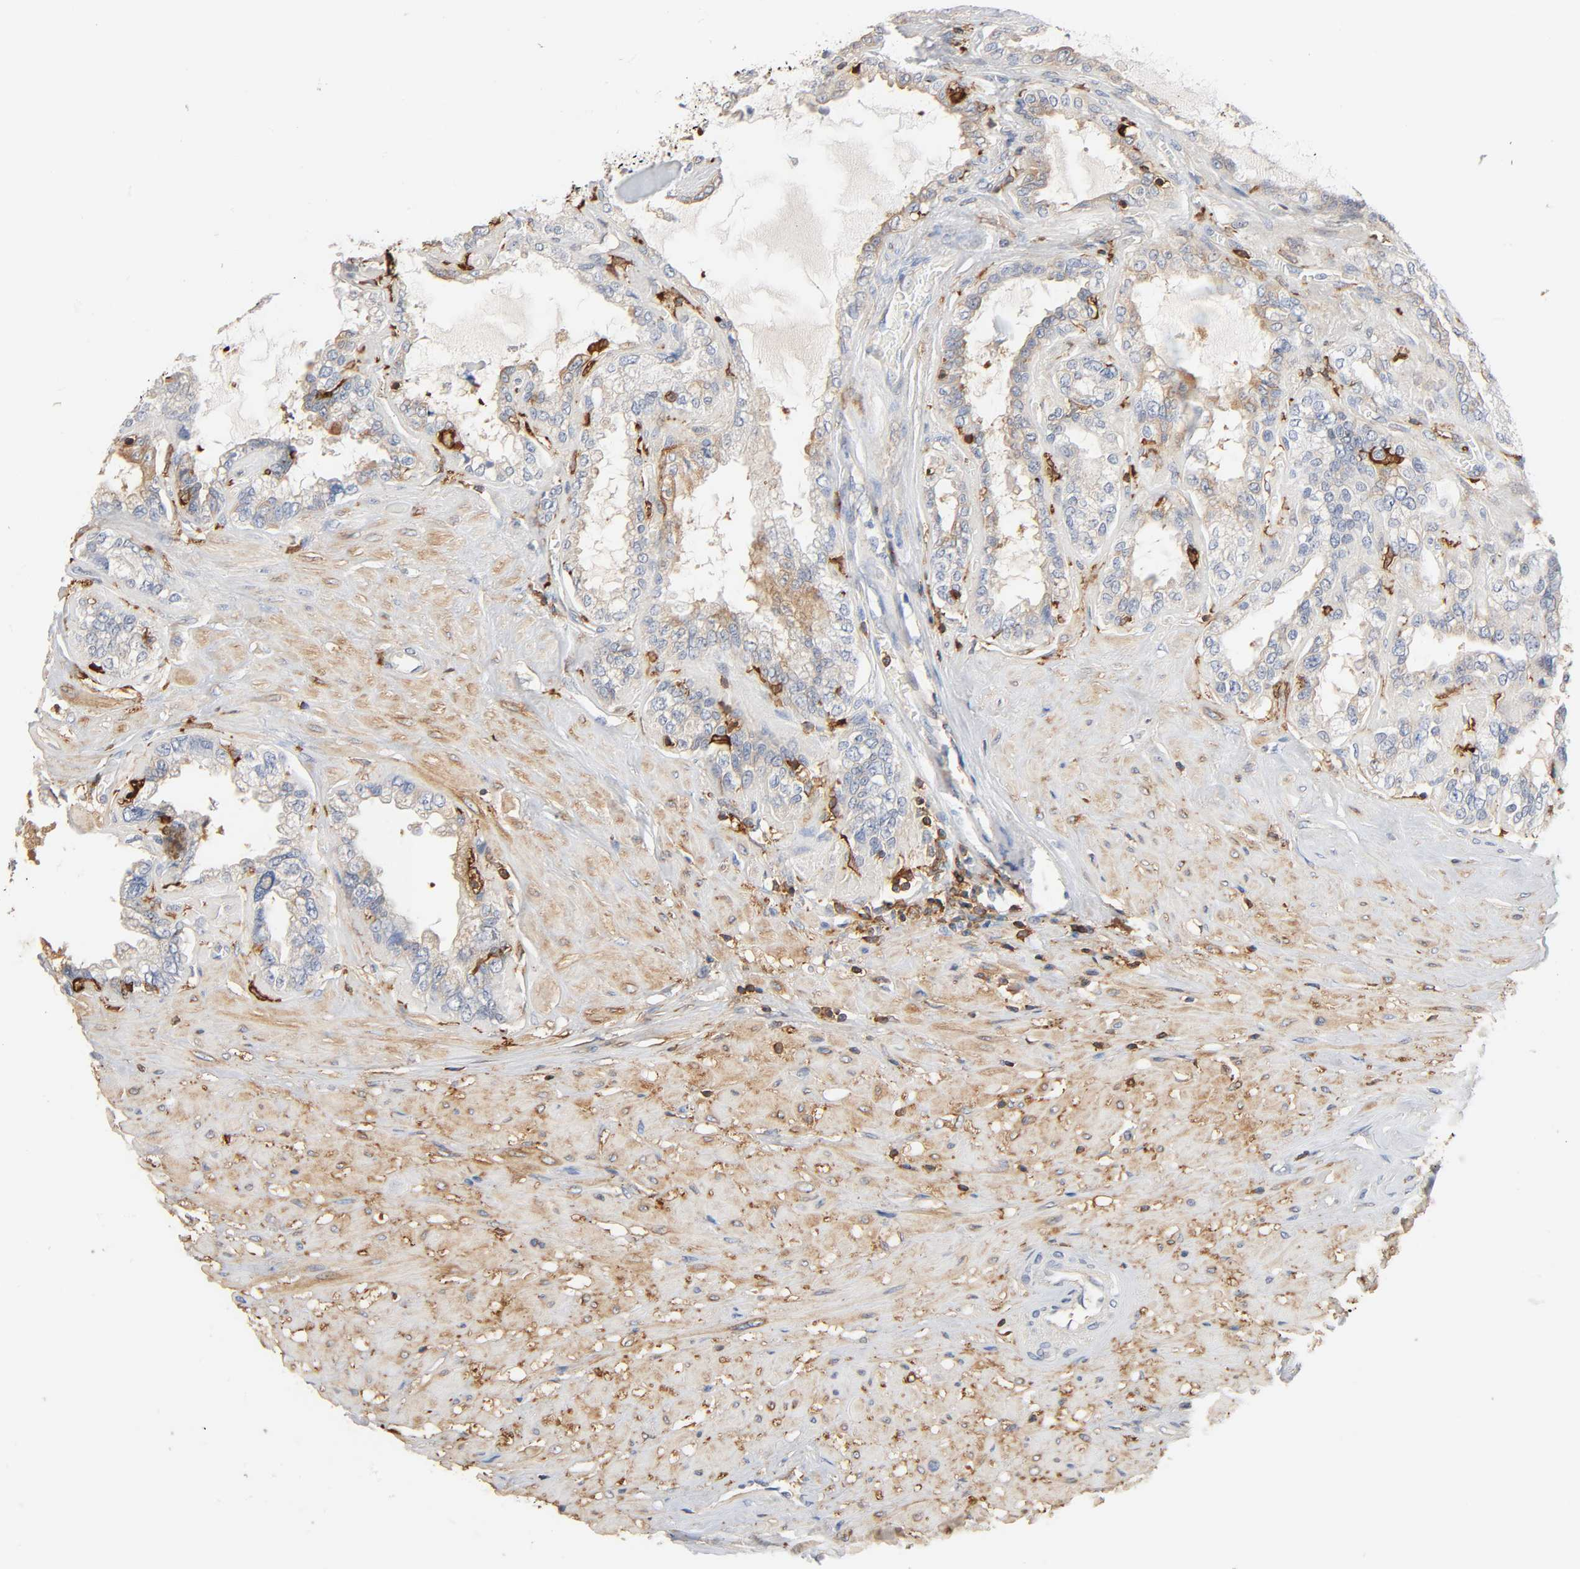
{"staining": {"intensity": "moderate", "quantity": "25%-75%", "location": "cytoplasmic/membranous"}, "tissue": "seminal vesicle", "cell_type": "Glandular cells", "image_type": "normal", "snomed": [{"axis": "morphology", "description": "Normal tissue, NOS"}, {"axis": "morphology", "description": "Inflammation, NOS"}, {"axis": "topography", "description": "Urinary bladder"}, {"axis": "topography", "description": "Prostate"}, {"axis": "topography", "description": "Seminal veicle"}], "caption": "Moderate cytoplasmic/membranous staining for a protein is seen in about 25%-75% of glandular cells of normal seminal vesicle using immunohistochemistry (IHC).", "gene": "BIN1", "patient": {"sex": "male", "age": 82}}